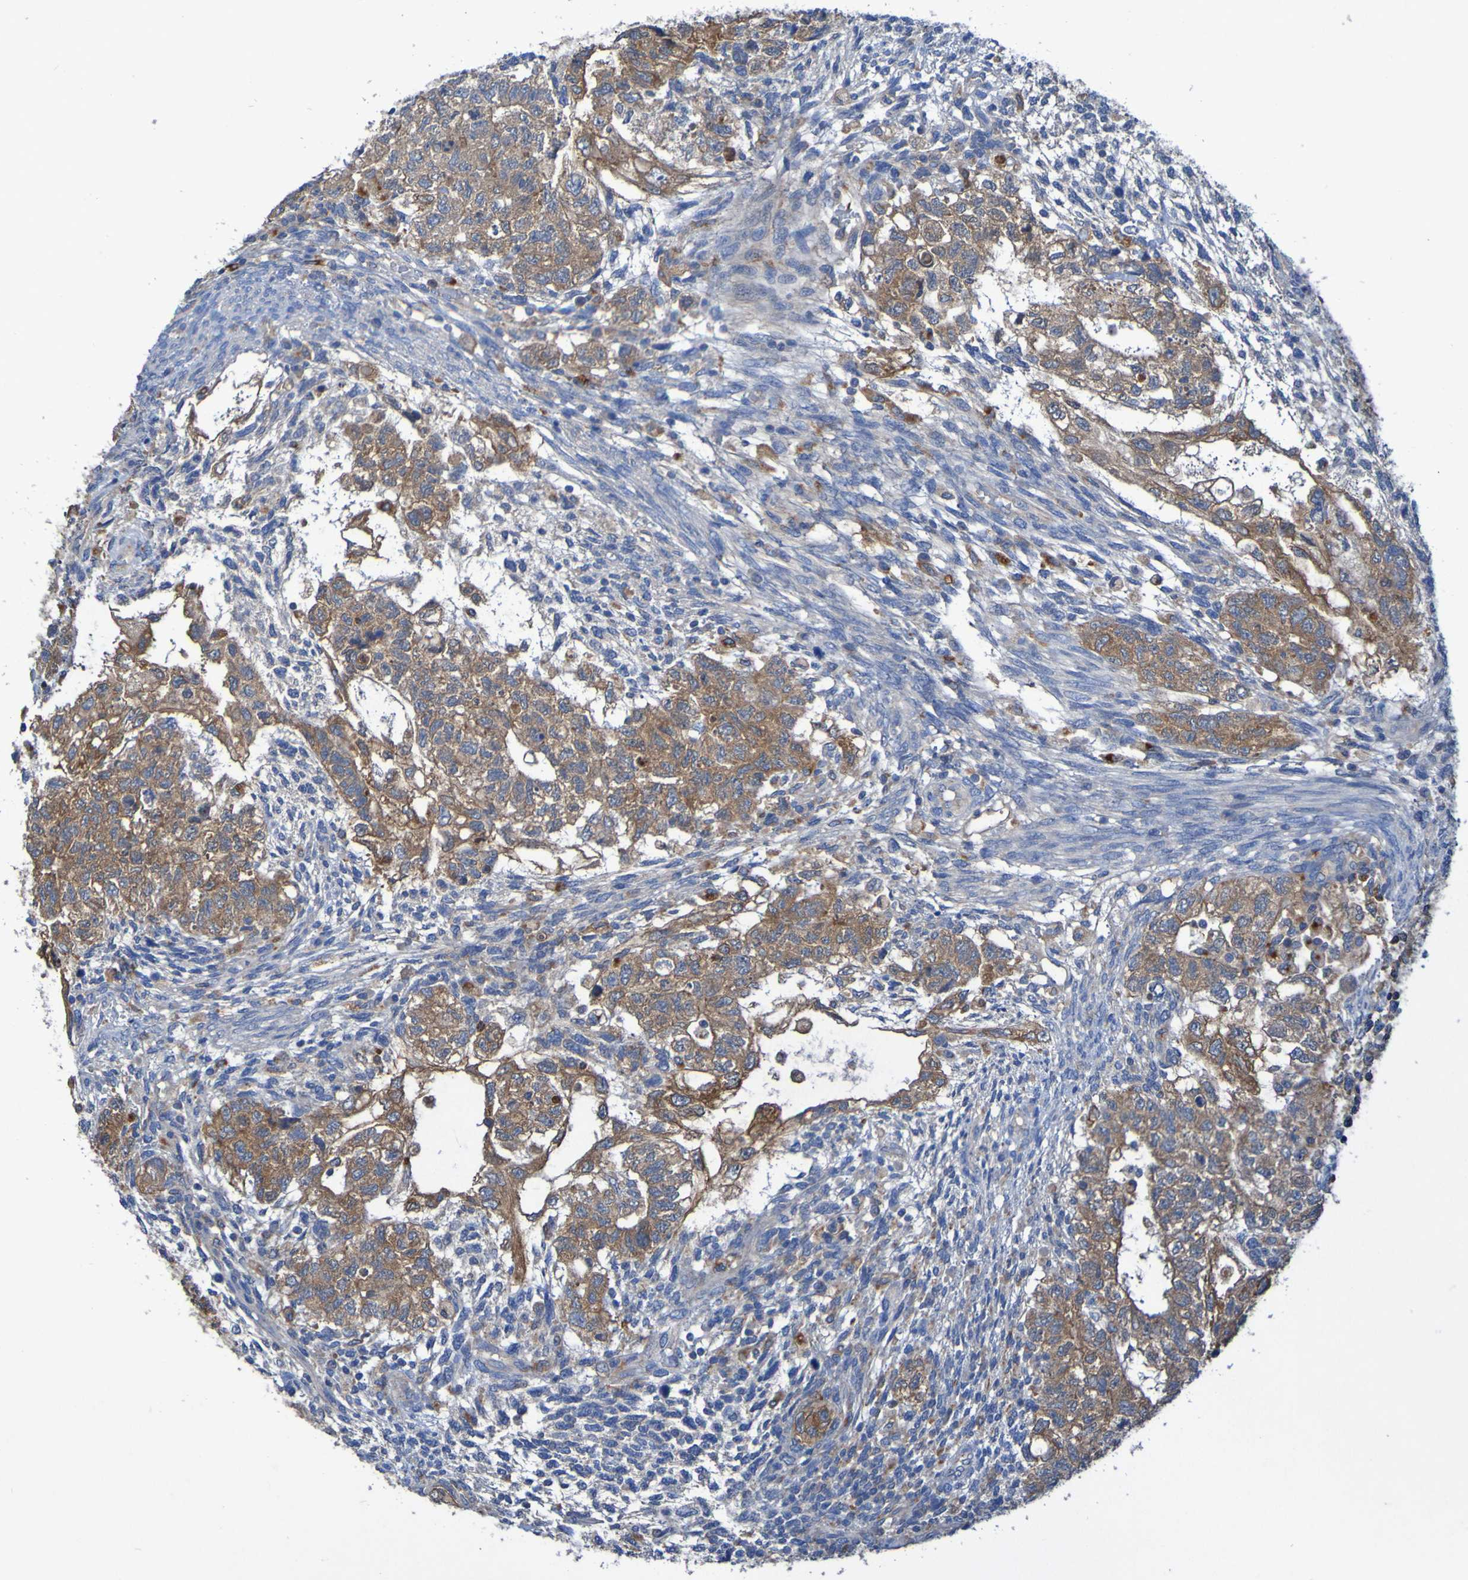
{"staining": {"intensity": "moderate", "quantity": ">75%", "location": "cytoplasmic/membranous"}, "tissue": "testis cancer", "cell_type": "Tumor cells", "image_type": "cancer", "snomed": [{"axis": "morphology", "description": "Normal tissue, NOS"}, {"axis": "morphology", "description": "Carcinoma, Embryonal, NOS"}, {"axis": "topography", "description": "Testis"}], "caption": "A brown stain highlights moderate cytoplasmic/membranous staining of a protein in human testis embryonal carcinoma tumor cells. (Brightfield microscopy of DAB IHC at high magnification).", "gene": "ARHGEF16", "patient": {"sex": "male", "age": 36}}